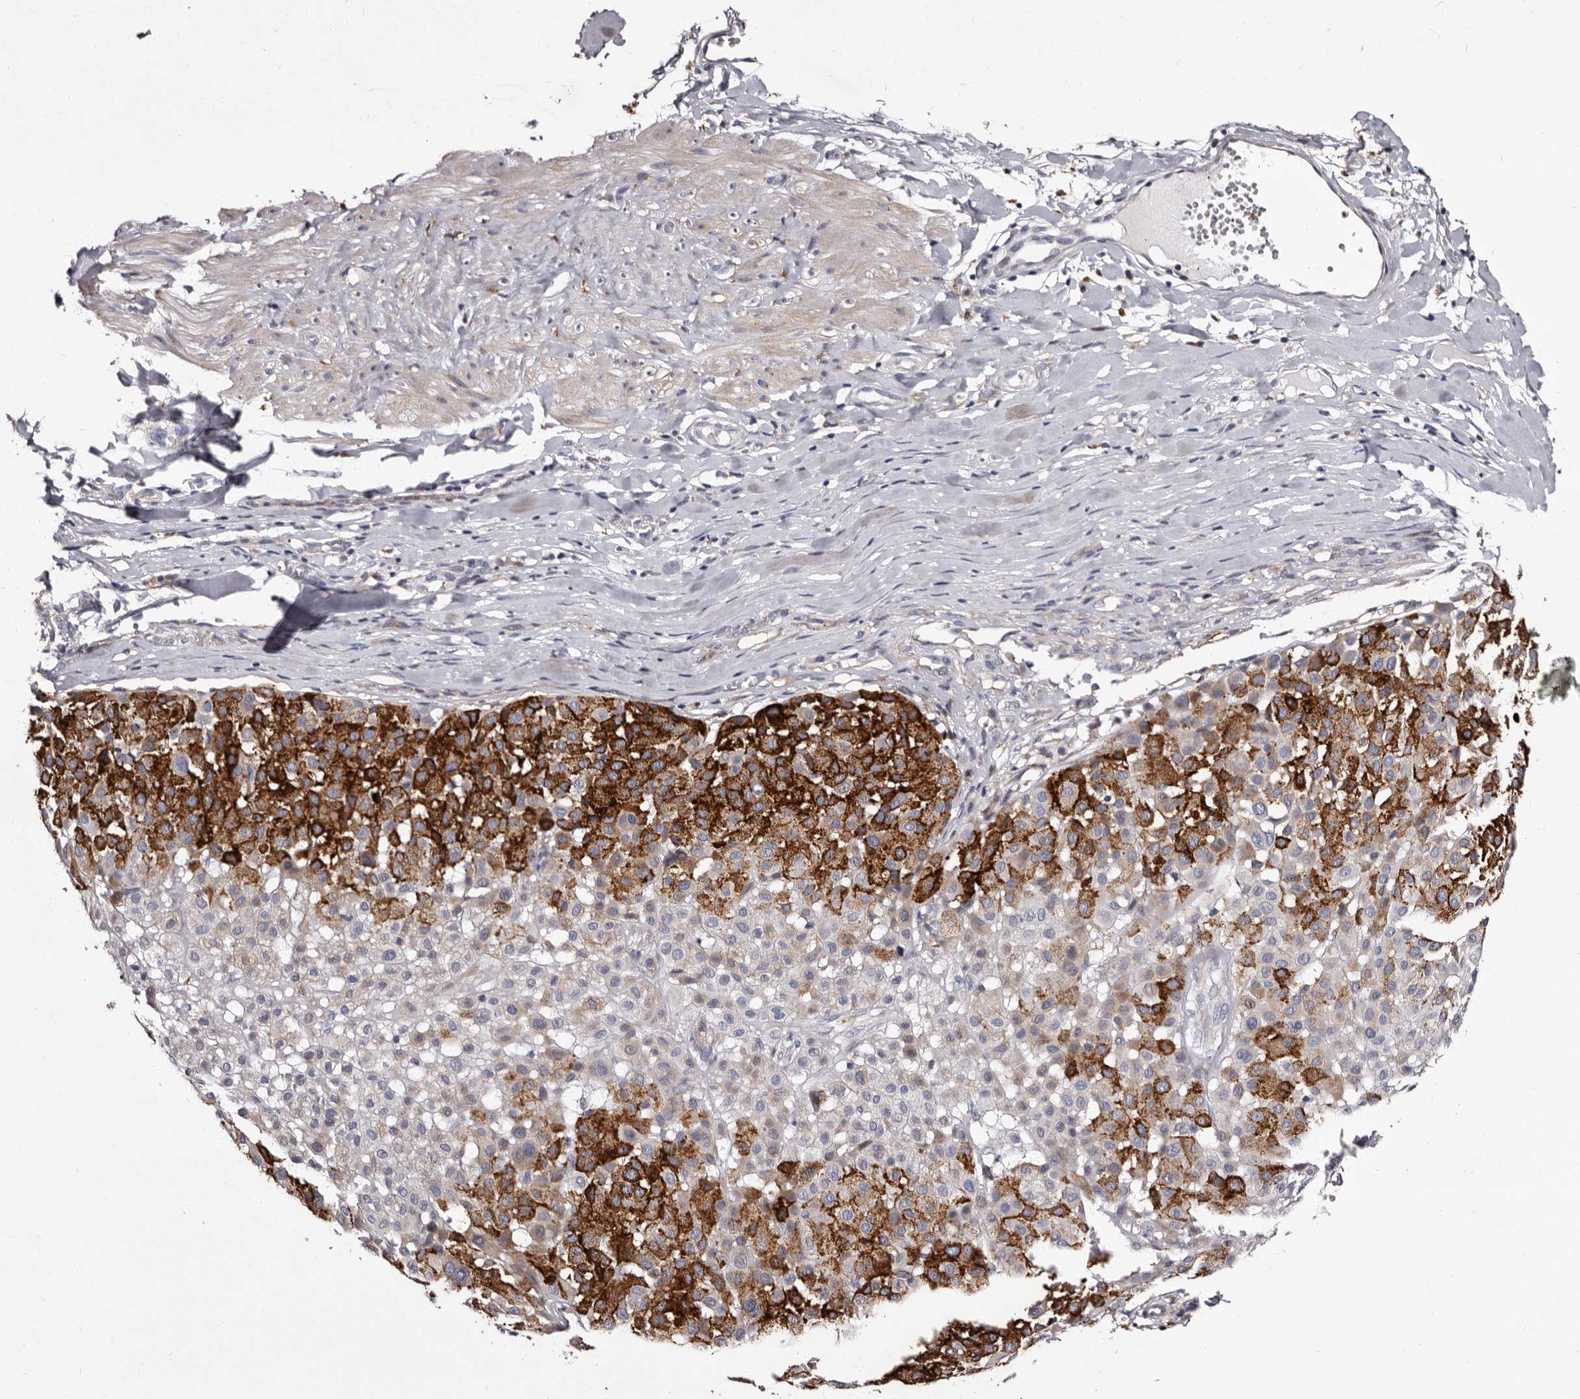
{"staining": {"intensity": "strong", "quantity": "25%-75%", "location": "cytoplasmic/membranous"}, "tissue": "melanoma", "cell_type": "Tumor cells", "image_type": "cancer", "snomed": [{"axis": "morphology", "description": "Malignant melanoma, Metastatic site"}, {"axis": "topography", "description": "Soft tissue"}], "caption": "Immunohistochemical staining of human malignant melanoma (metastatic site) displays strong cytoplasmic/membranous protein staining in about 25%-75% of tumor cells.", "gene": "AUNIP", "patient": {"sex": "male", "age": 41}}